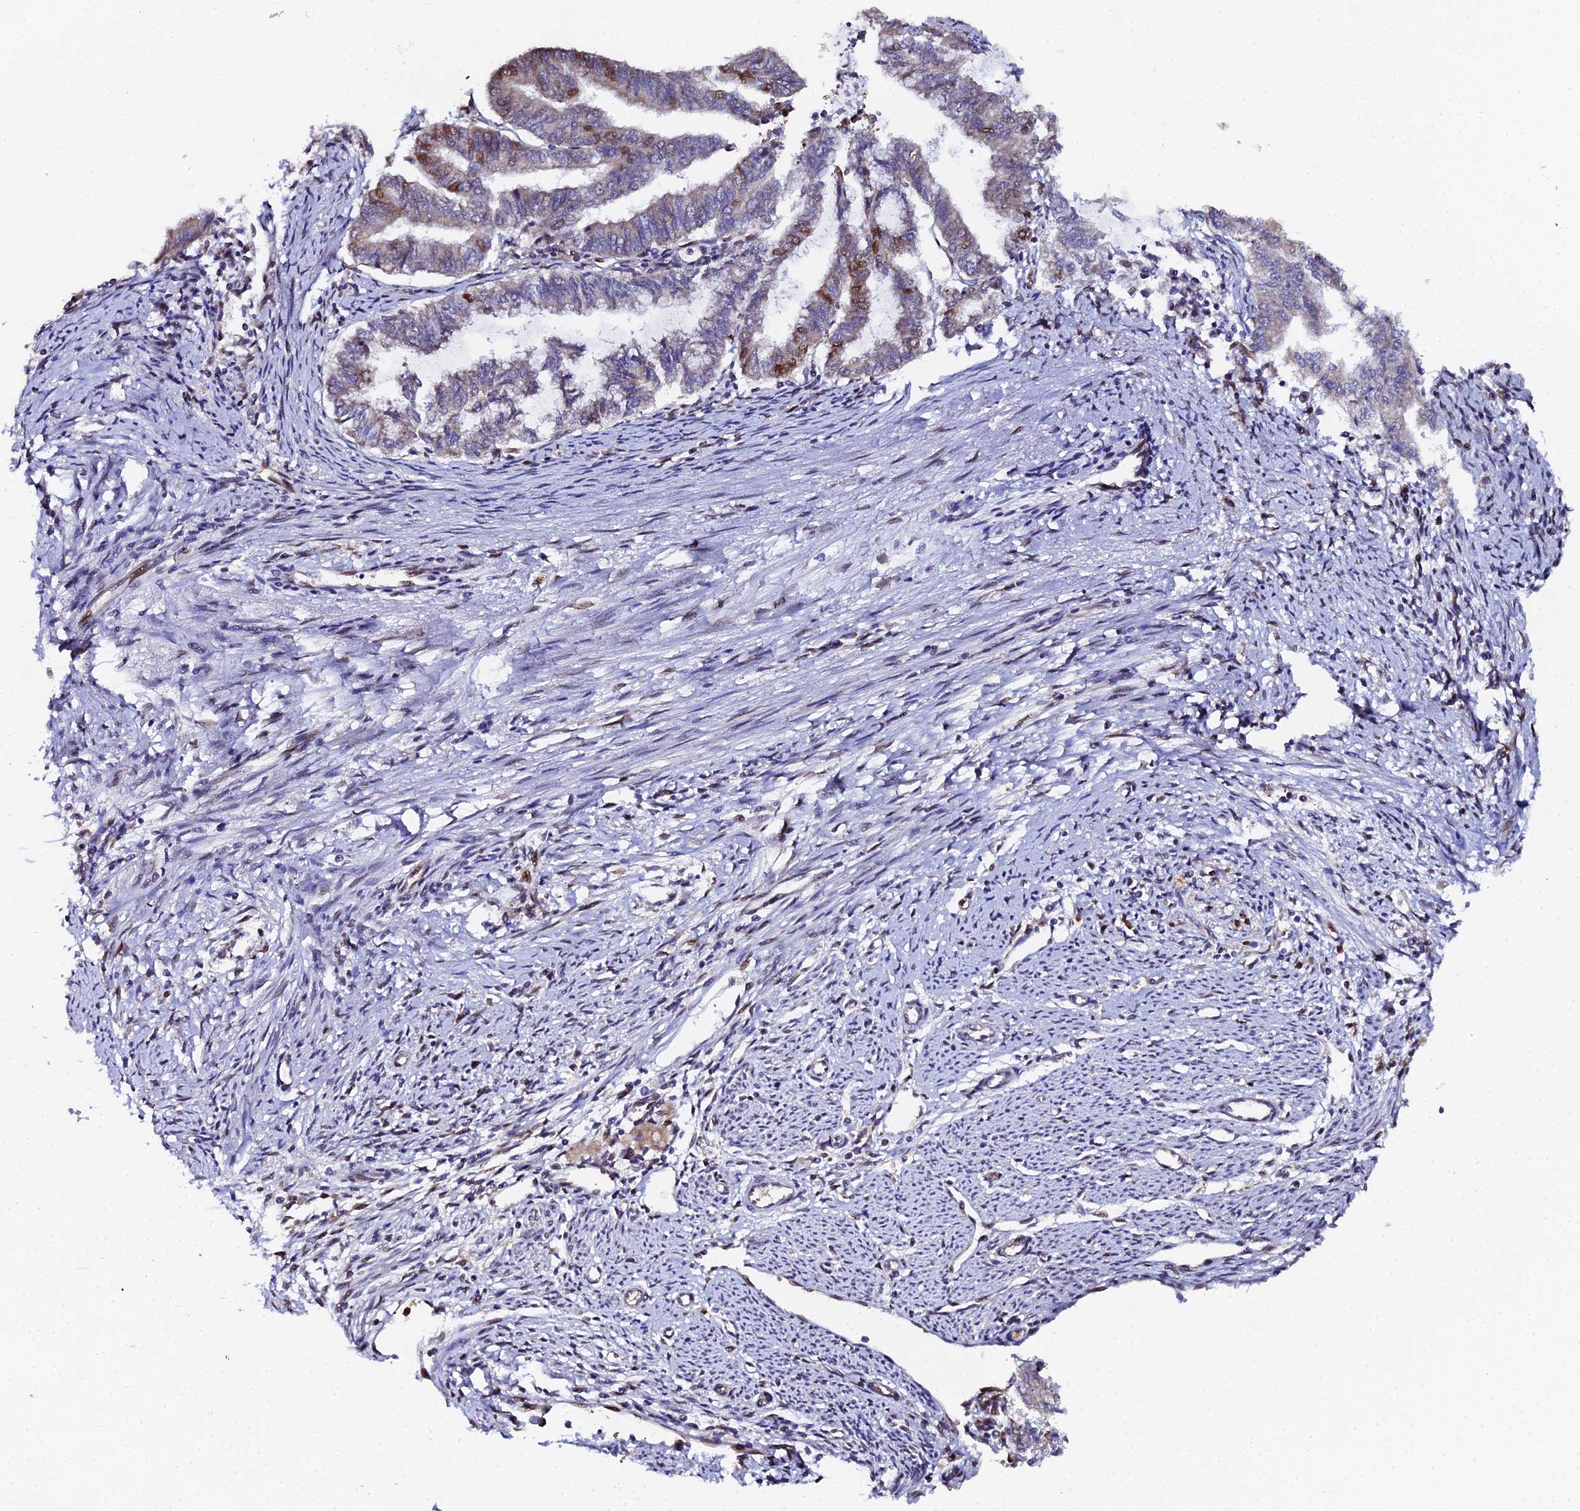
{"staining": {"intensity": "weak", "quantity": "25%-75%", "location": "cytoplasmic/membranous,nuclear"}, "tissue": "endometrial cancer", "cell_type": "Tumor cells", "image_type": "cancer", "snomed": [{"axis": "morphology", "description": "Adenocarcinoma, NOS"}, {"axis": "topography", "description": "Endometrium"}], "caption": "Adenocarcinoma (endometrial) stained with DAB IHC exhibits low levels of weak cytoplasmic/membranous and nuclear expression in approximately 25%-75% of tumor cells.", "gene": "TIFA", "patient": {"sex": "female", "age": 79}}